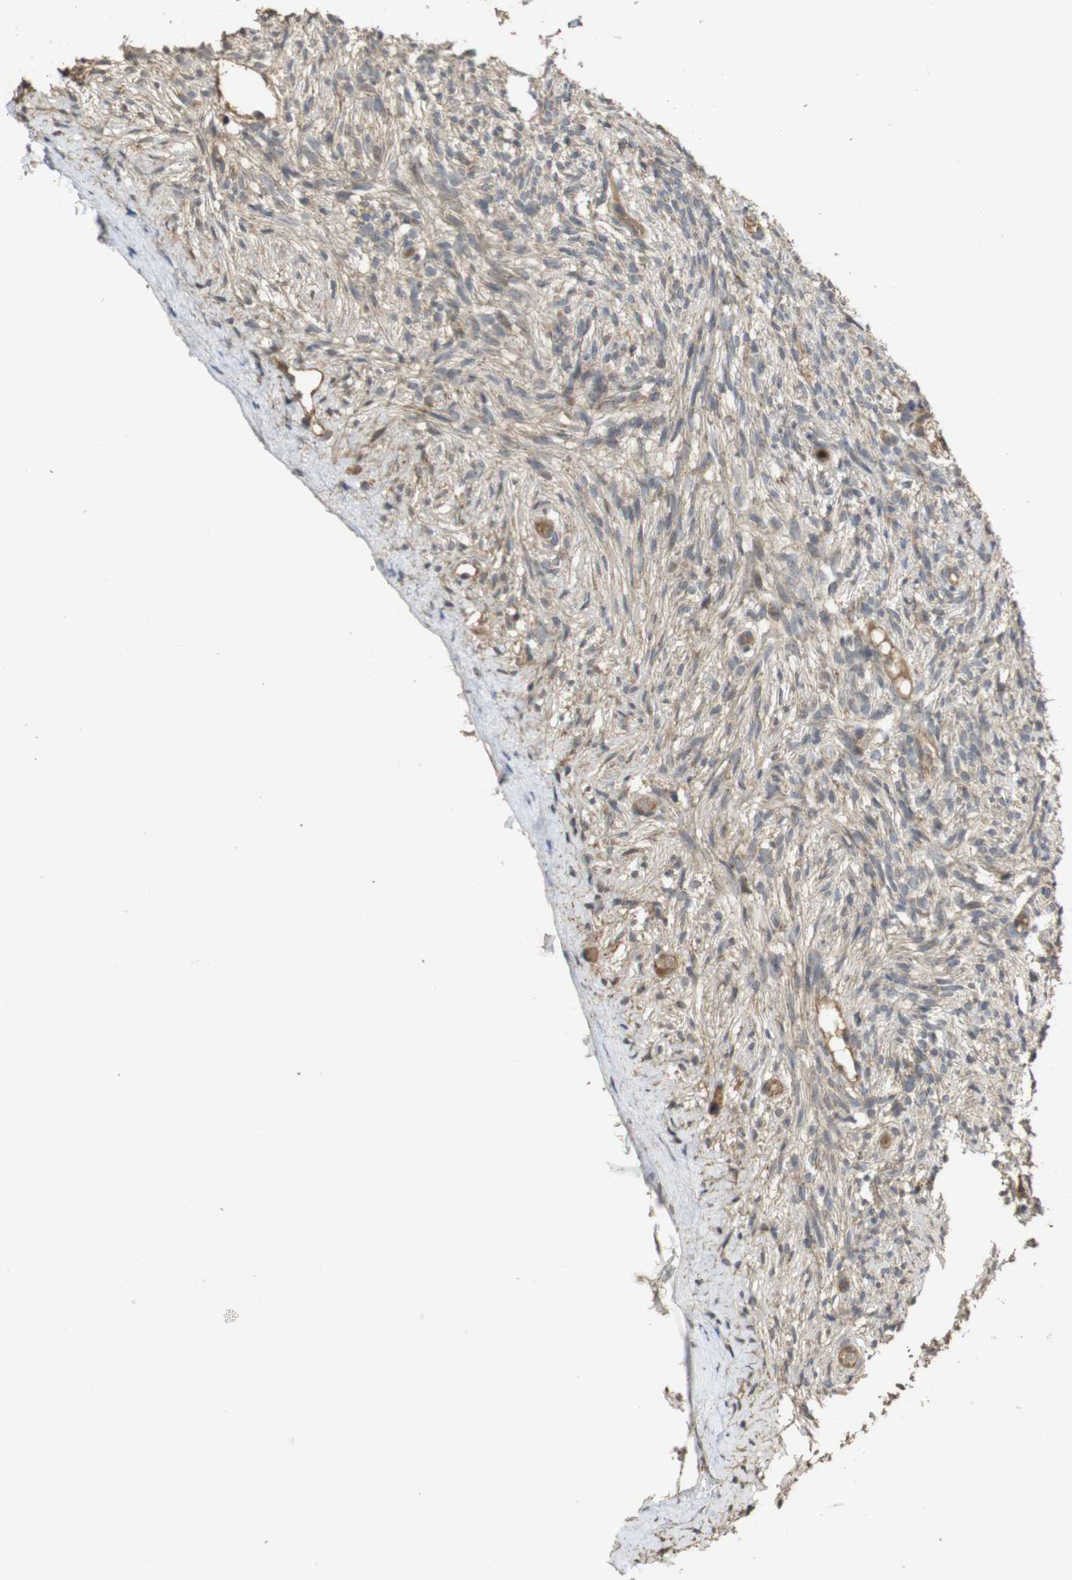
{"staining": {"intensity": "weak", "quantity": "25%-75%", "location": "cytoplasmic/membranous"}, "tissue": "ovary", "cell_type": "Ovarian stroma cells", "image_type": "normal", "snomed": [{"axis": "morphology", "description": "Normal tissue, NOS"}, {"axis": "topography", "description": "Ovary"}], "caption": "Ovarian stroma cells reveal low levels of weak cytoplasmic/membranous staining in about 25%-75% of cells in normal ovary.", "gene": "PCDHB10", "patient": {"sex": "female", "age": 33}}